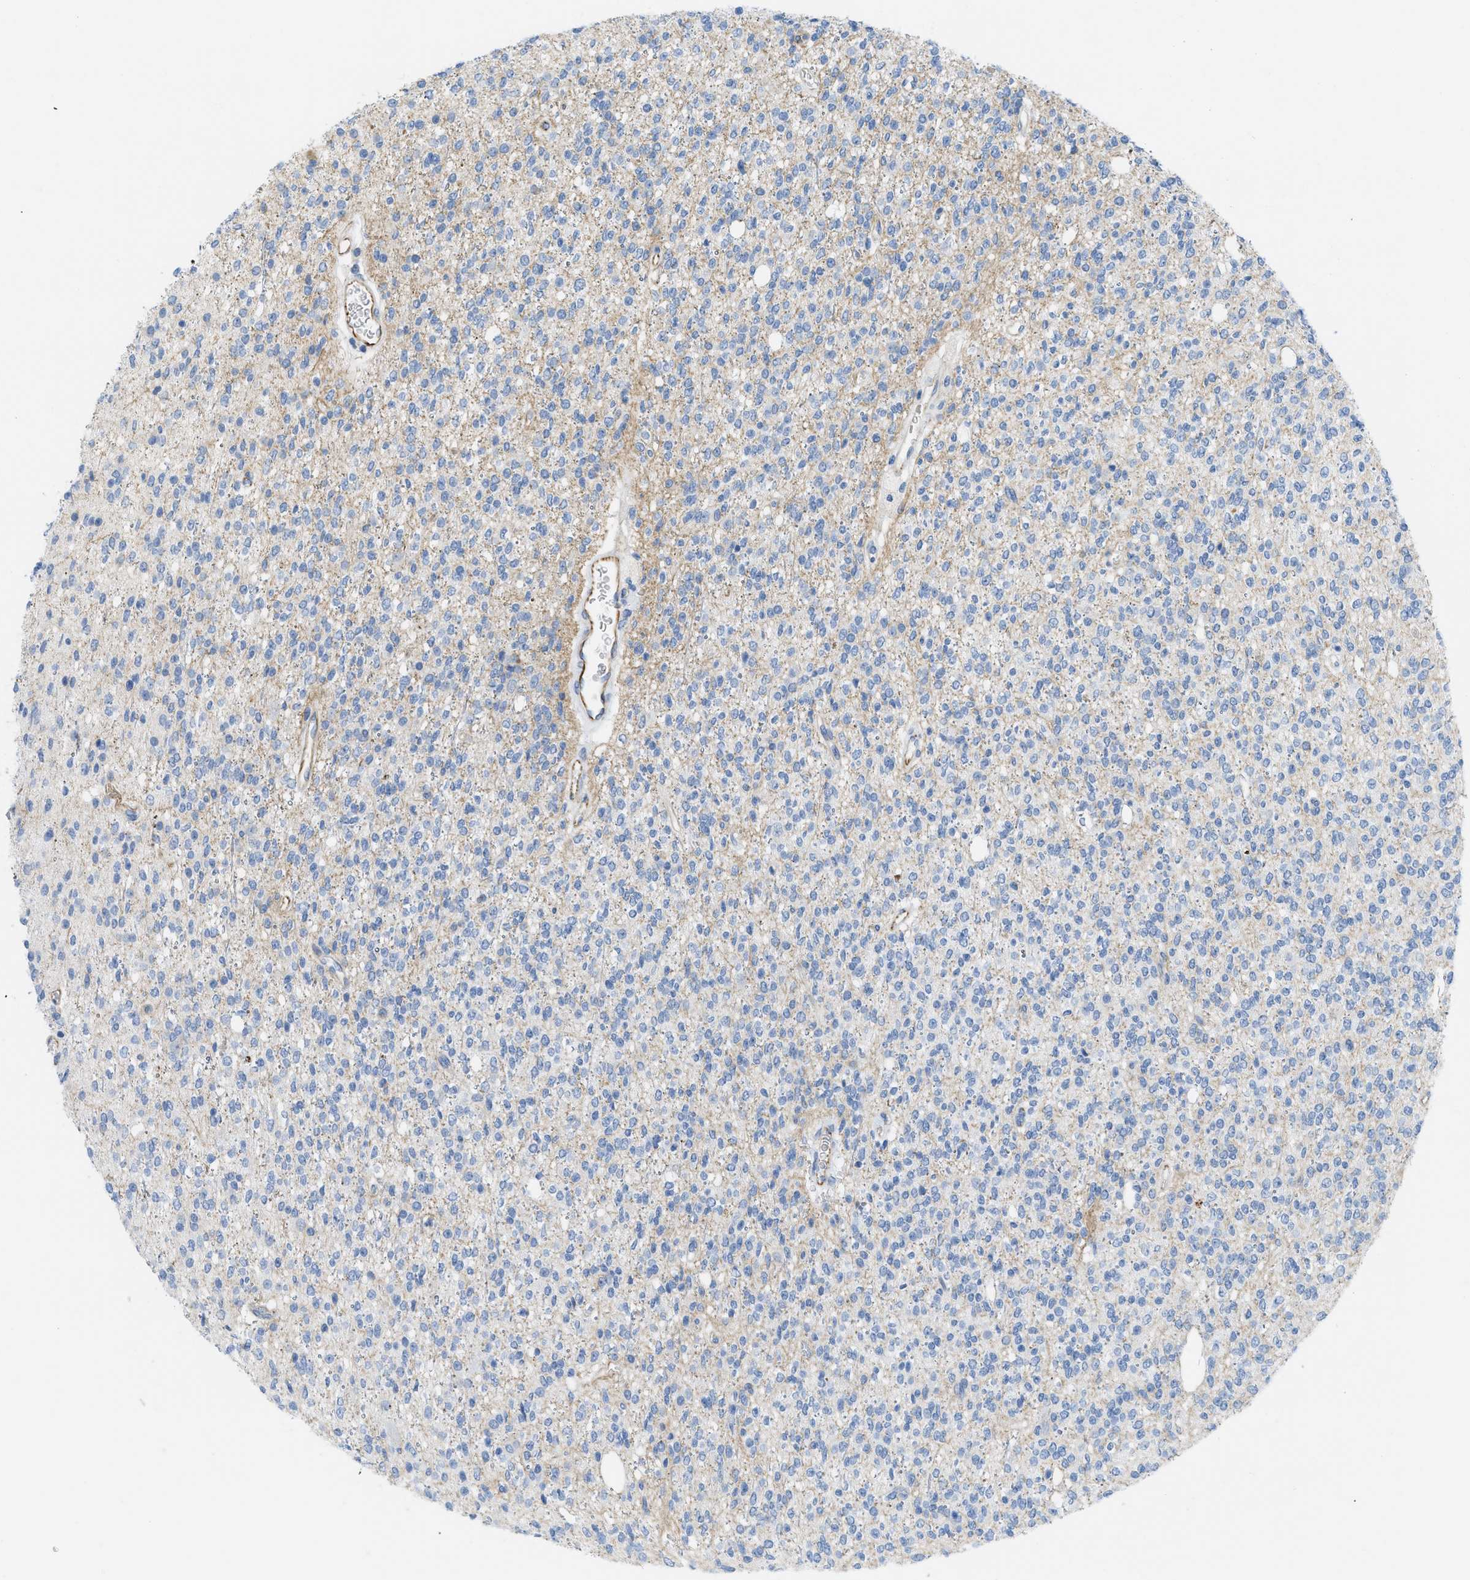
{"staining": {"intensity": "negative", "quantity": "none", "location": "none"}, "tissue": "glioma", "cell_type": "Tumor cells", "image_type": "cancer", "snomed": [{"axis": "morphology", "description": "Glioma, malignant, High grade"}, {"axis": "topography", "description": "Brain"}], "caption": "This is an immunohistochemistry (IHC) micrograph of glioma. There is no expression in tumor cells.", "gene": "SLC12A1", "patient": {"sex": "male", "age": 34}}